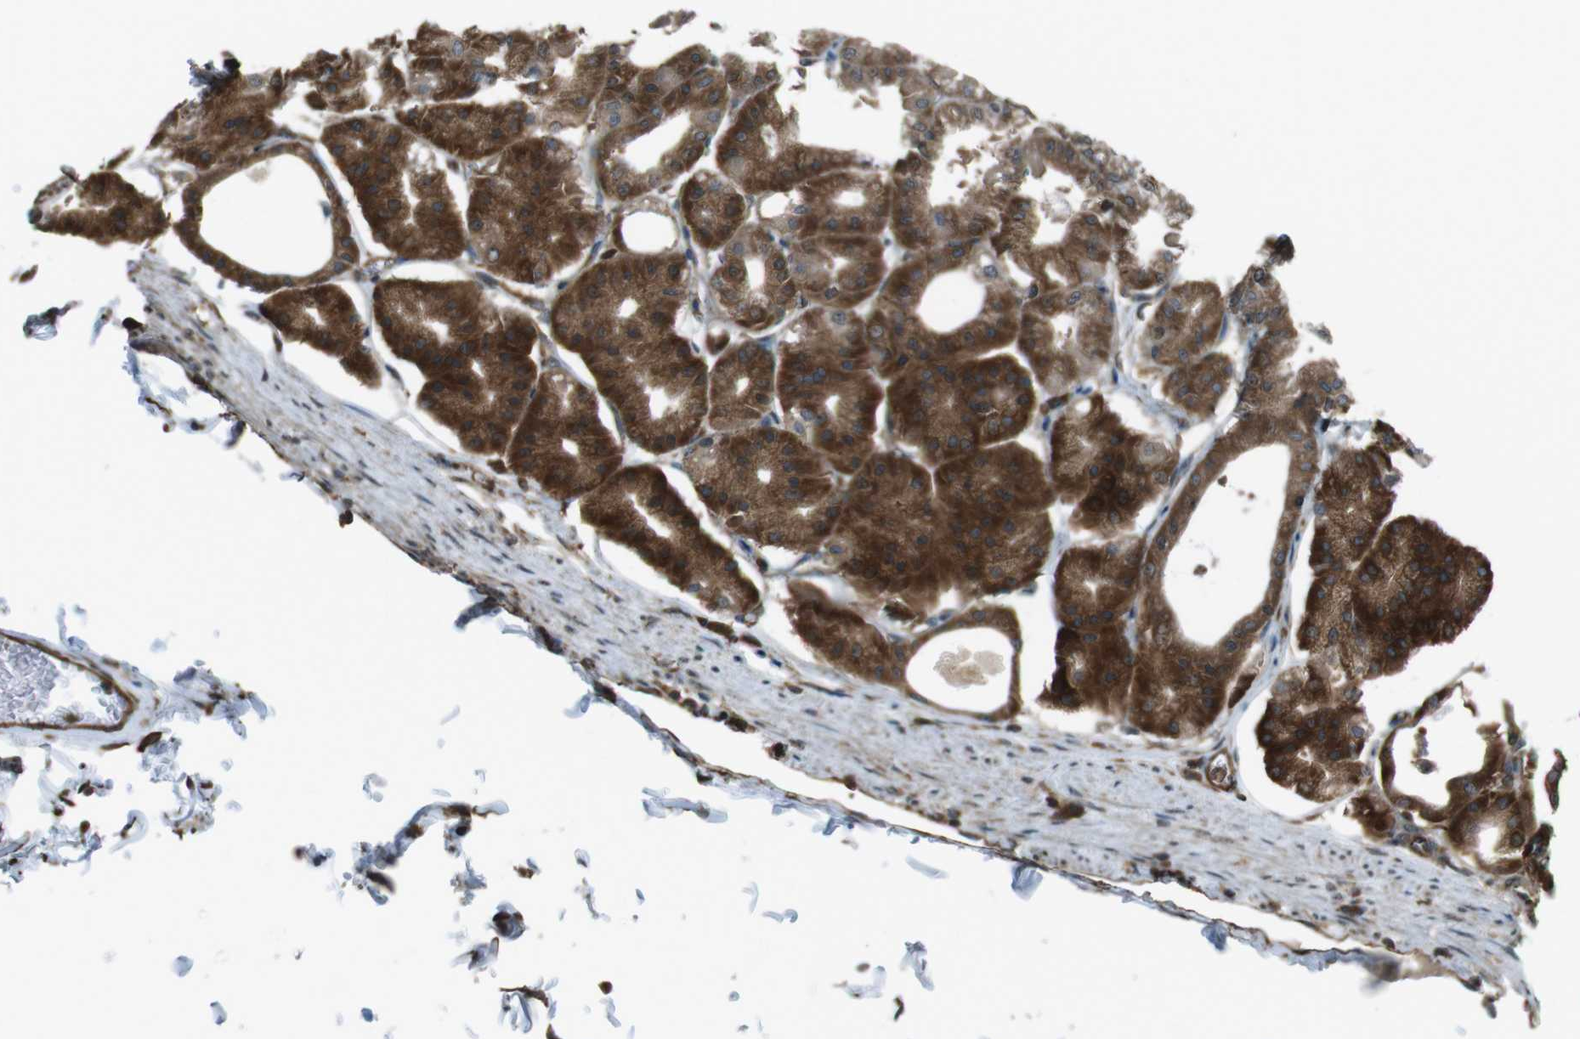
{"staining": {"intensity": "strong", "quantity": ">75%", "location": "cytoplasmic/membranous"}, "tissue": "stomach", "cell_type": "Glandular cells", "image_type": "normal", "snomed": [{"axis": "morphology", "description": "Normal tissue, NOS"}, {"axis": "topography", "description": "Stomach, lower"}], "caption": "A brown stain shows strong cytoplasmic/membranous staining of a protein in glandular cells of benign stomach.", "gene": "PA2G4", "patient": {"sex": "male", "age": 71}}